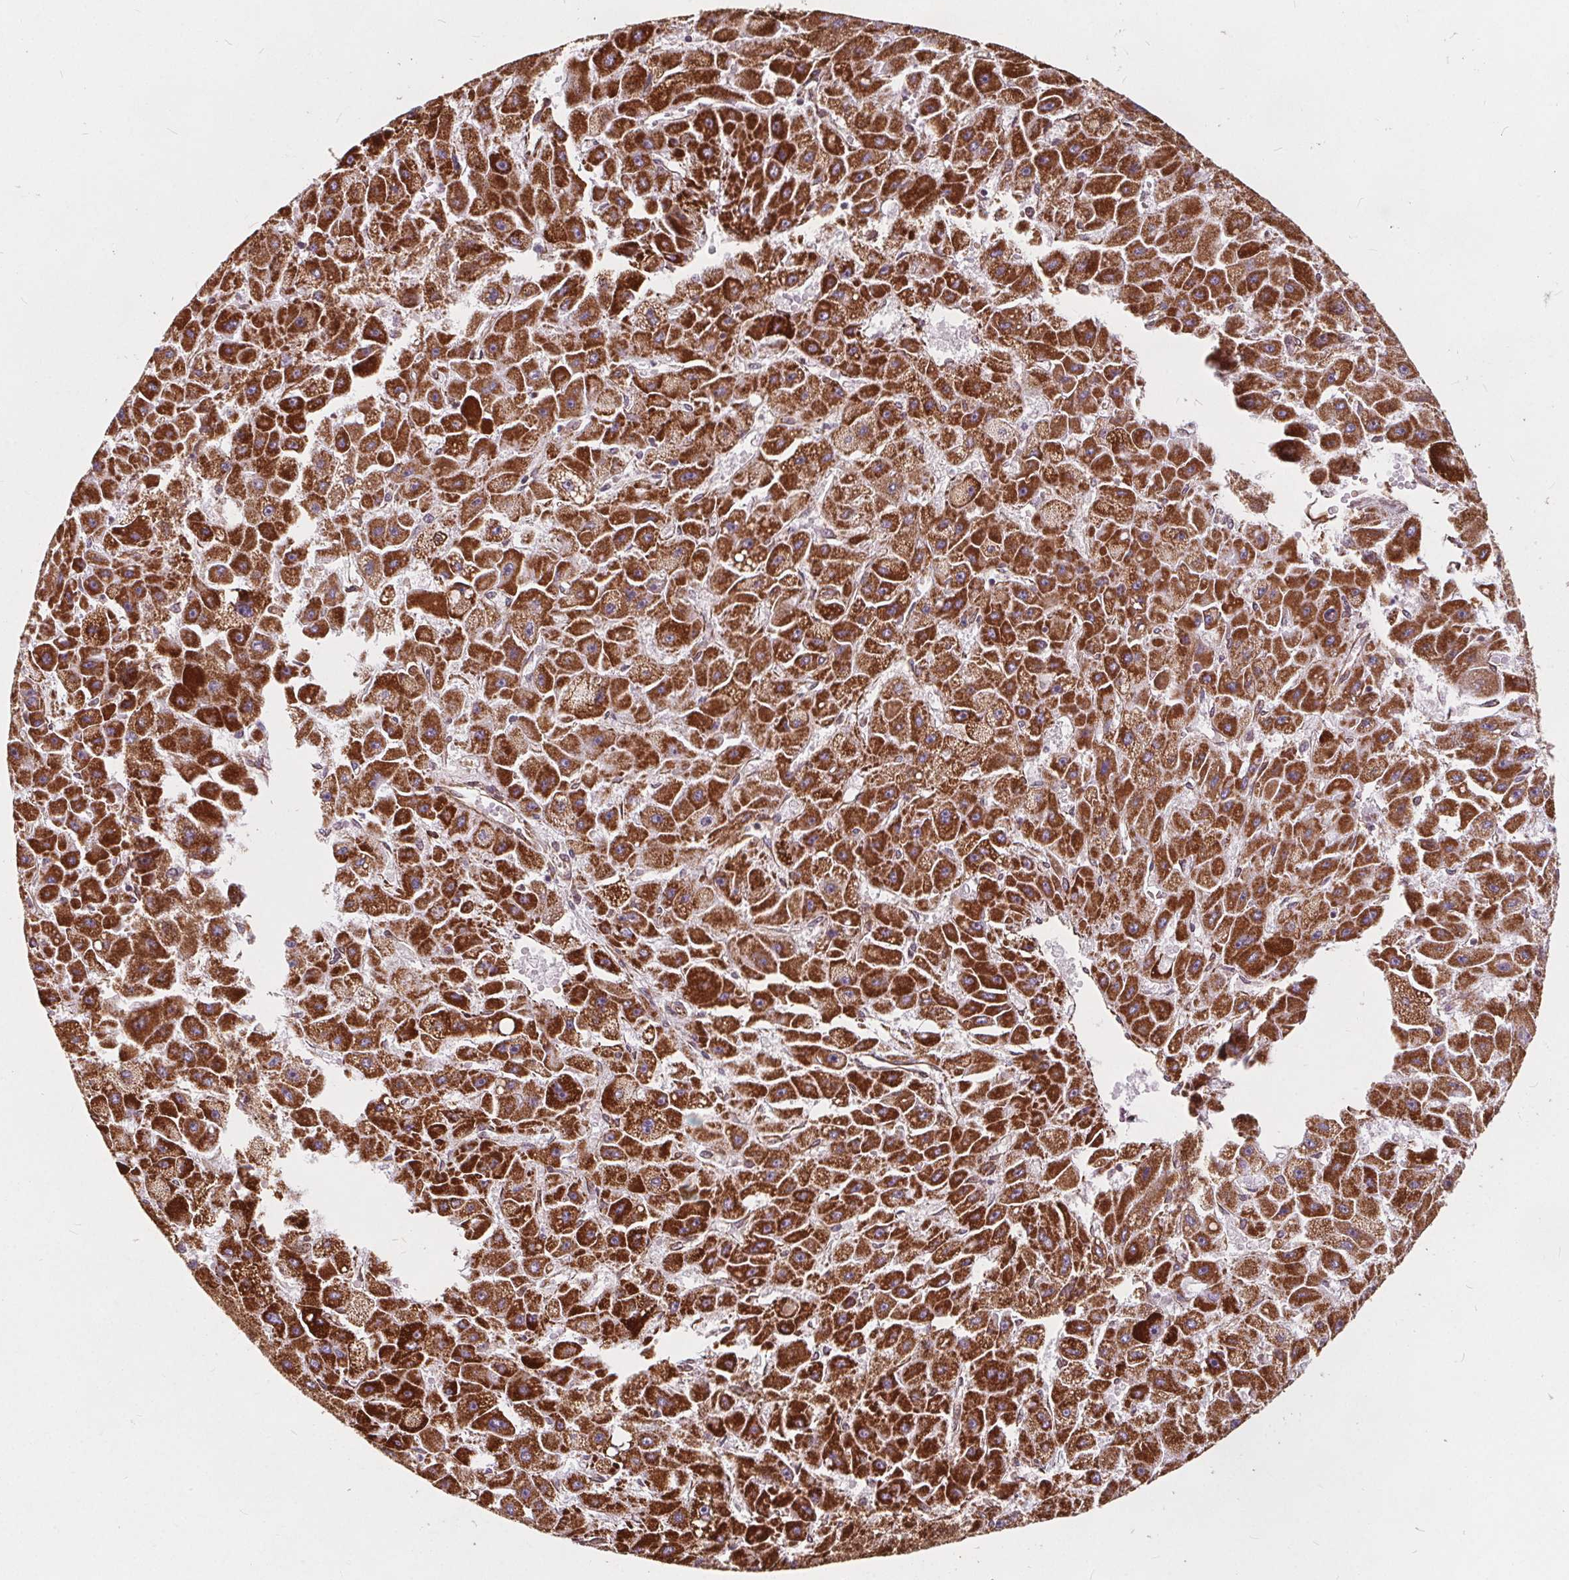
{"staining": {"intensity": "strong", "quantity": ">75%", "location": "cytoplasmic/membranous"}, "tissue": "liver cancer", "cell_type": "Tumor cells", "image_type": "cancer", "snomed": [{"axis": "morphology", "description": "Carcinoma, Hepatocellular, NOS"}, {"axis": "topography", "description": "Liver"}], "caption": "About >75% of tumor cells in liver cancer (hepatocellular carcinoma) exhibit strong cytoplasmic/membranous protein positivity as visualized by brown immunohistochemical staining.", "gene": "PLSCR3", "patient": {"sex": "female", "age": 25}}